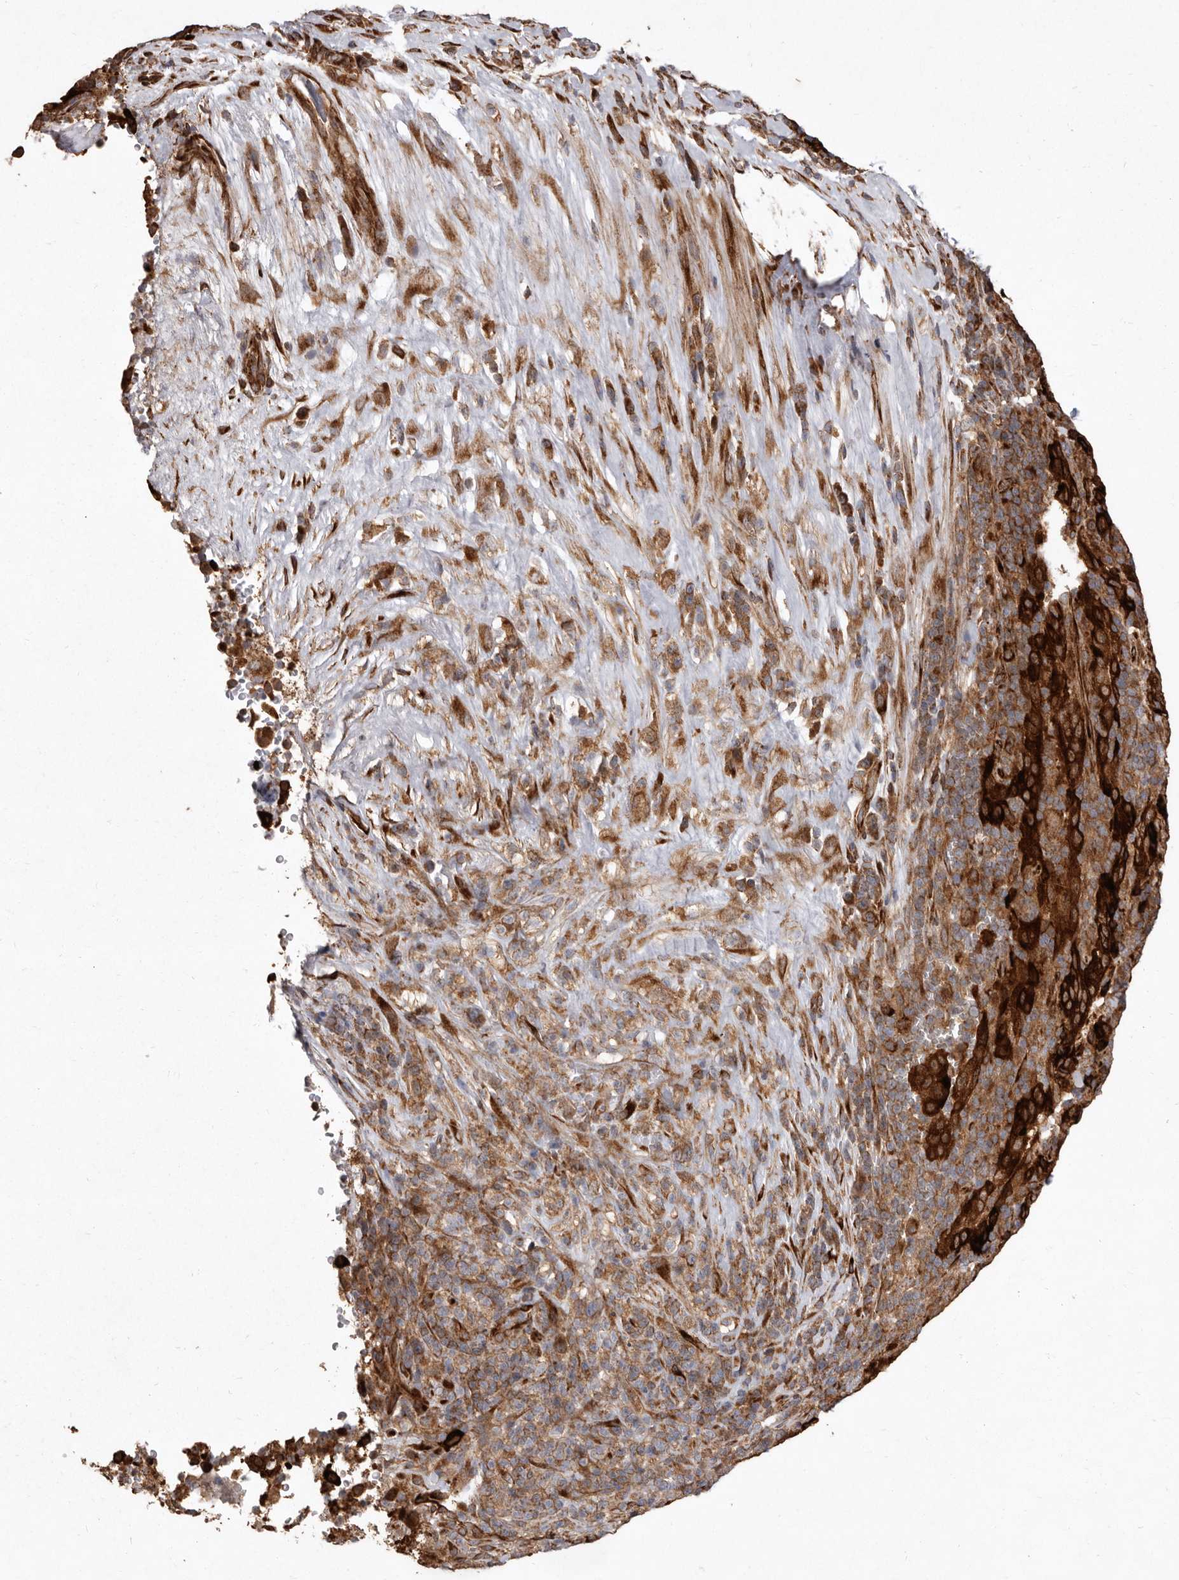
{"staining": {"intensity": "strong", "quantity": ">75%", "location": "cytoplasmic/membranous"}, "tissue": "pancreatic cancer", "cell_type": "Tumor cells", "image_type": "cancer", "snomed": [{"axis": "morphology", "description": "Adenocarcinoma, NOS"}, {"axis": "topography", "description": "Pancreas"}], "caption": "The image reveals staining of pancreatic cancer, revealing strong cytoplasmic/membranous protein staining (brown color) within tumor cells.", "gene": "FLAD1", "patient": {"sex": "male", "age": 63}}